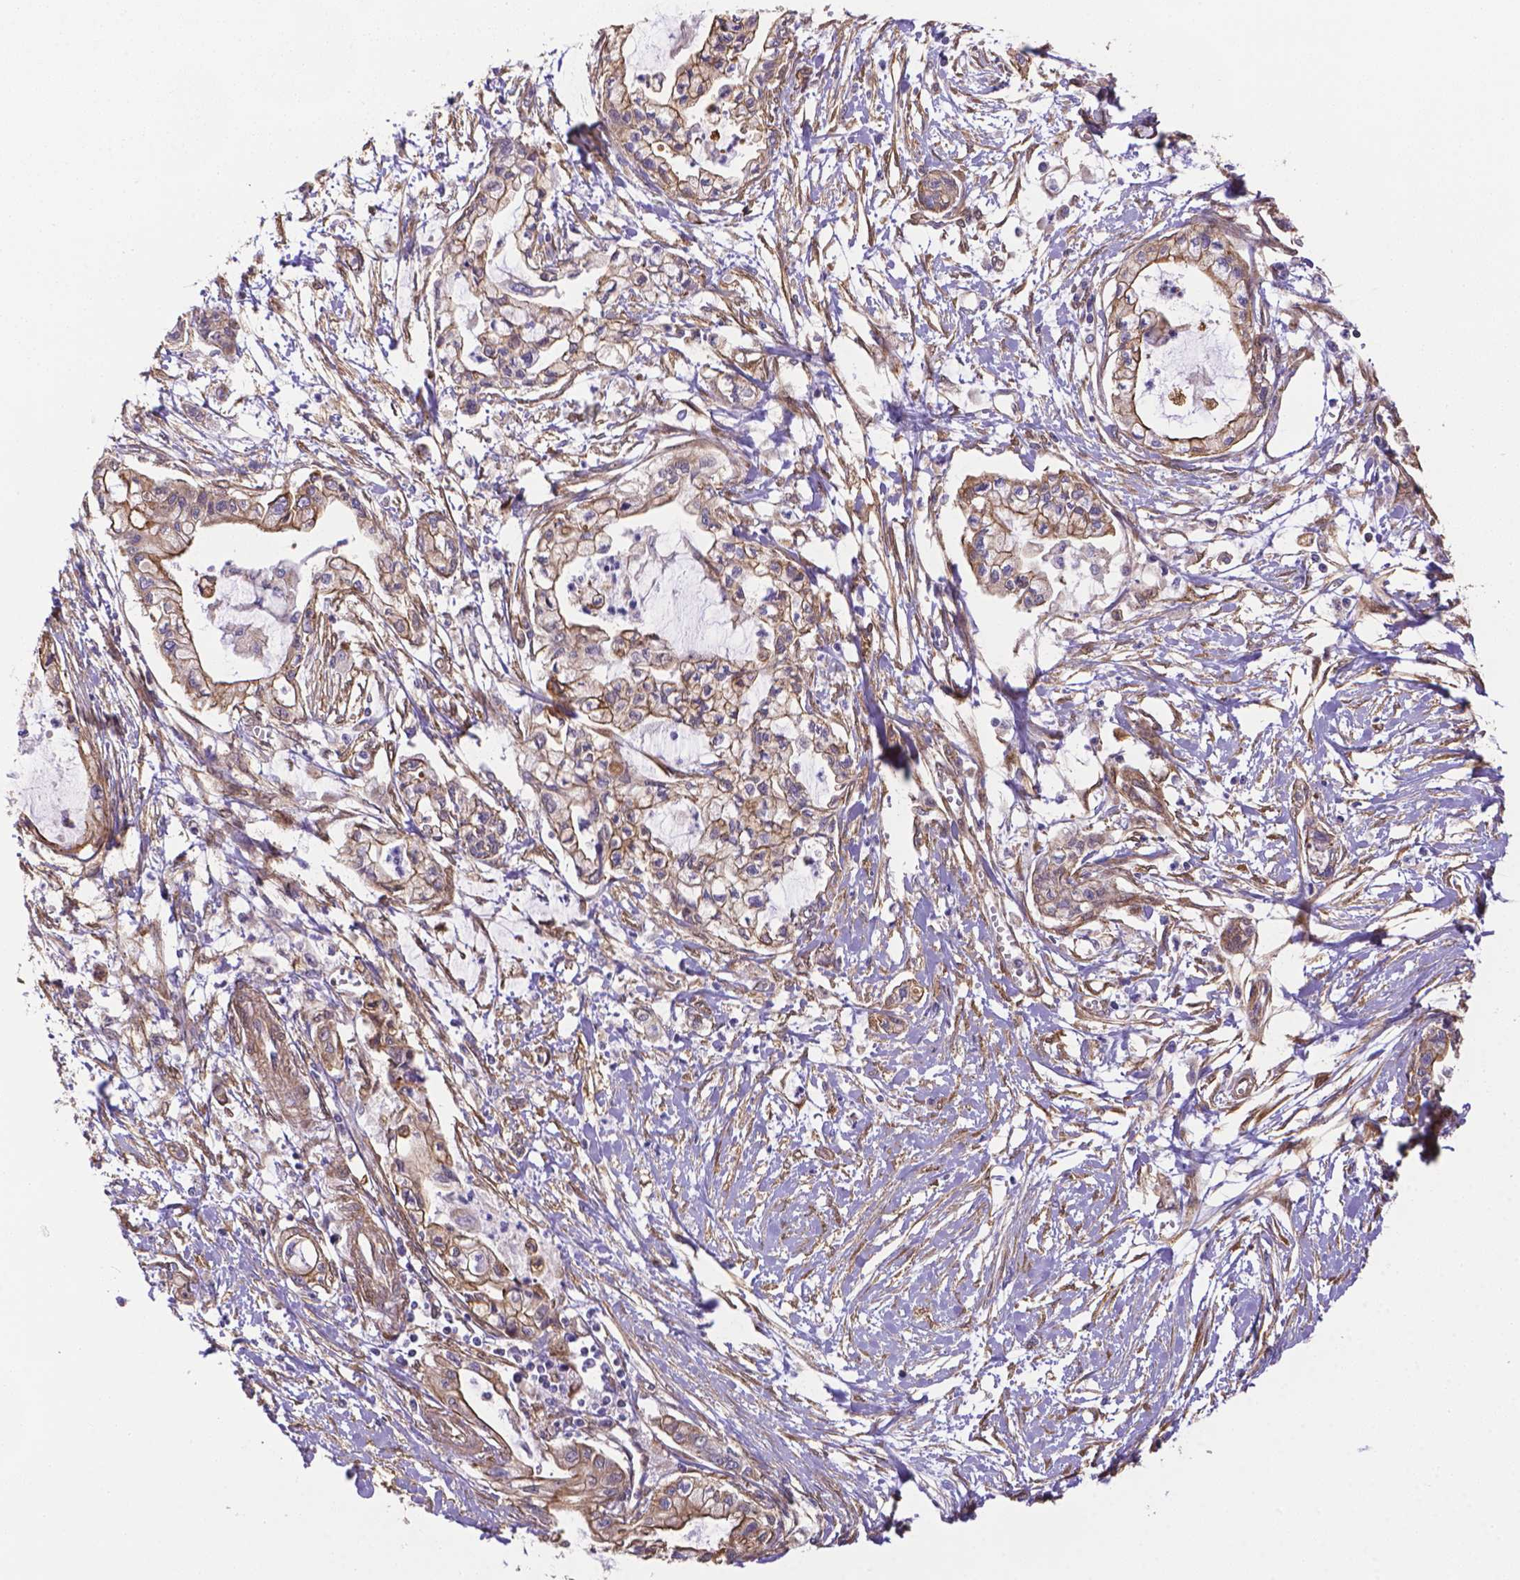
{"staining": {"intensity": "weak", "quantity": ">75%", "location": "cytoplasmic/membranous"}, "tissue": "pancreatic cancer", "cell_type": "Tumor cells", "image_type": "cancer", "snomed": [{"axis": "morphology", "description": "Adenocarcinoma, NOS"}, {"axis": "topography", "description": "Pancreas"}], "caption": "Tumor cells demonstrate low levels of weak cytoplasmic/membranous expression in about >75% of cells in human pancreatic cancer.", "gene": "YAP1", "patient": {"sex": "male", "age": 54}}